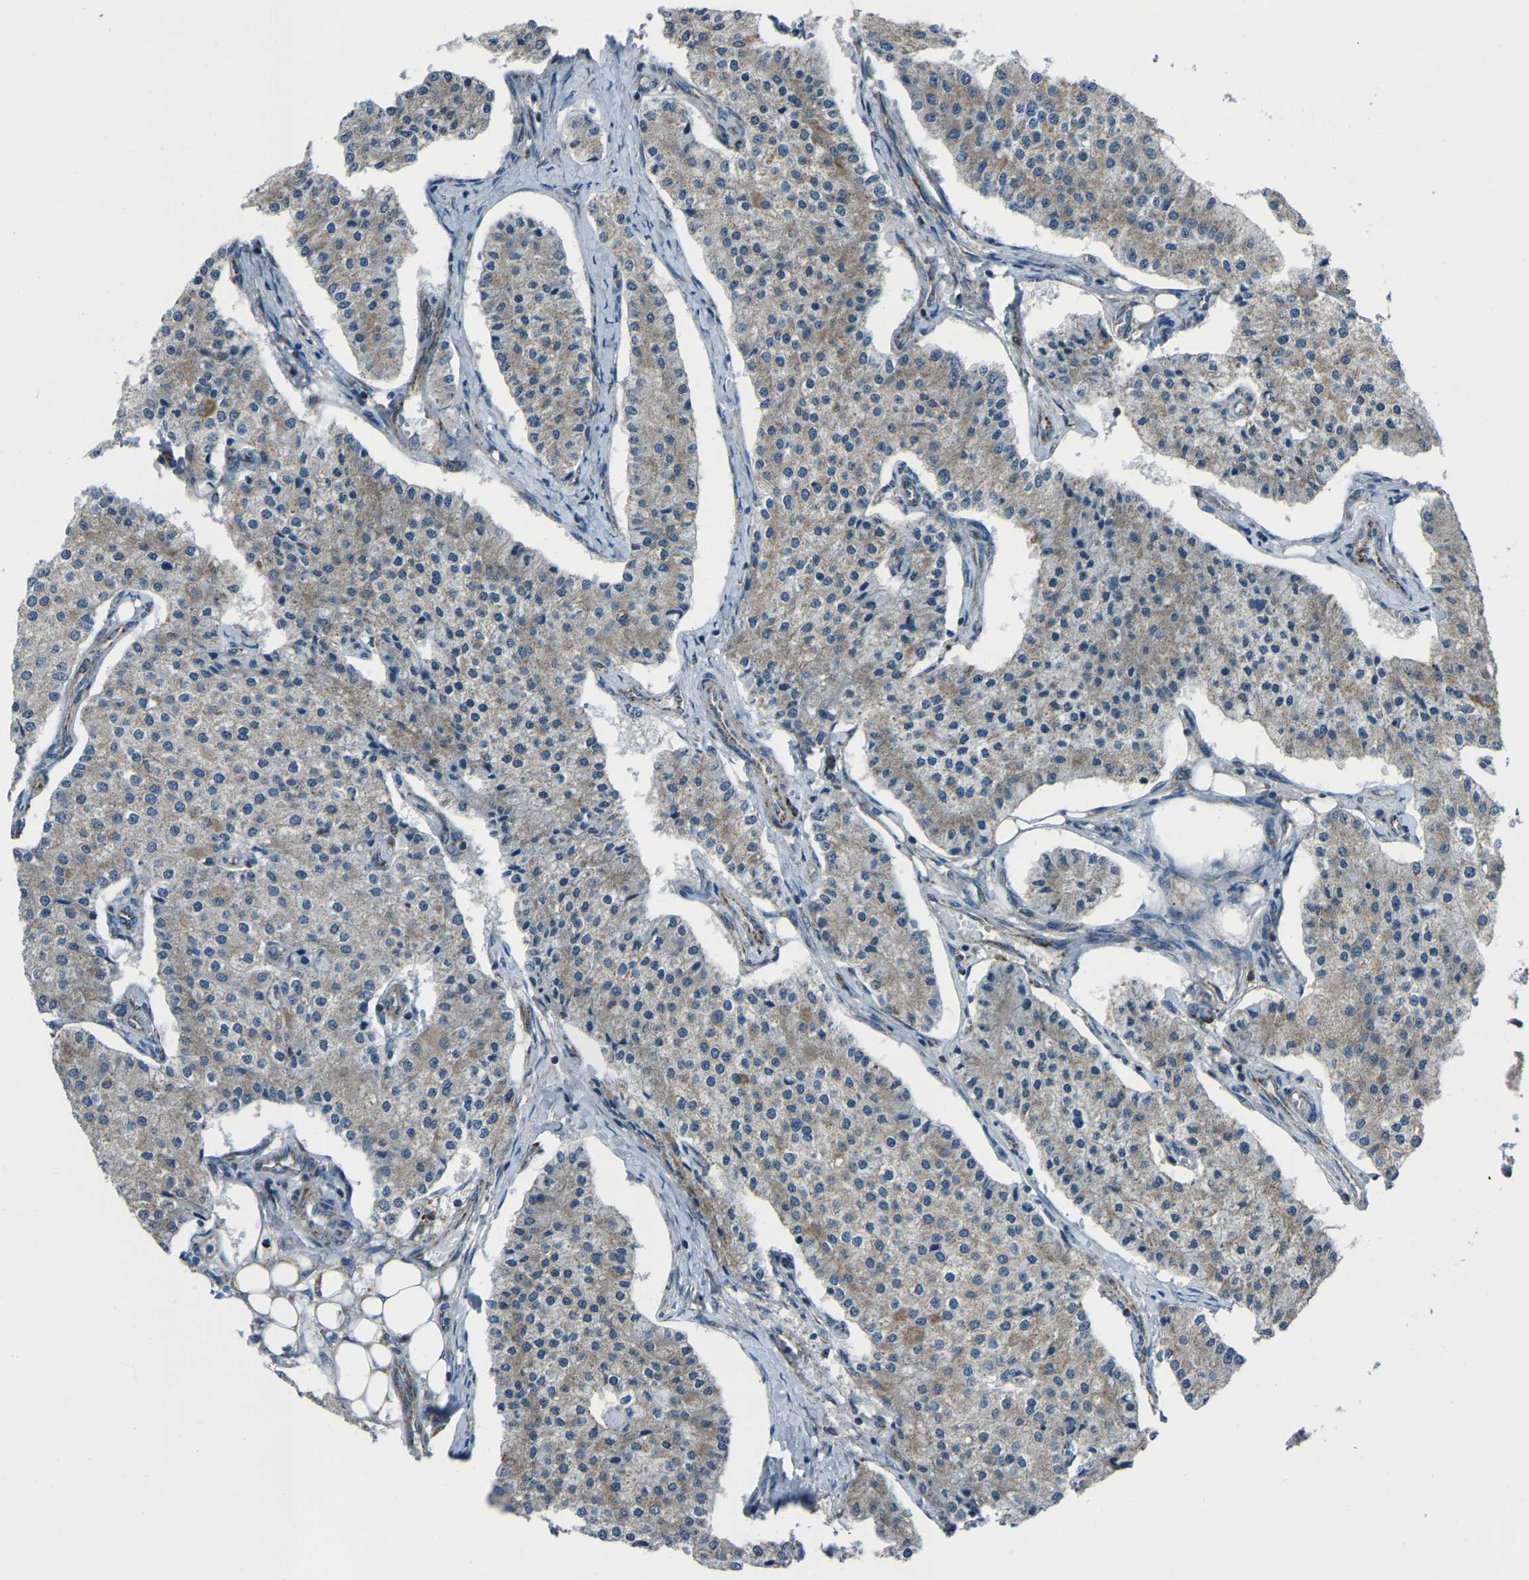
{"staining": {"intensity": "weak", "quantity": "25%-75%", "location": "cytoplasmic/membranous"}, "tissue": "carcinoid", "cell_type": "Tumor cells", "image_type": "cancer", "snomed": [{"axis": "morphology", "description": "Carcinoid, malignant, NOS"}, {"axis": "topography", "description": "Colon"}], "caption": "High-magnification brightfield microscopy of carcinoid stained with DAB (3,3'-diaminobenzidine) (brown) and counterstained with hematoxylin (blue). tumor cells exhibit weak cytoplasmic/membranous staining is seen in about25%-75% of cells. (DAB IHC, brown staining for protein, blue staining for nuclei).", "gene": "AKR1A1", "patient": {"sex": "female", "age": 52}}